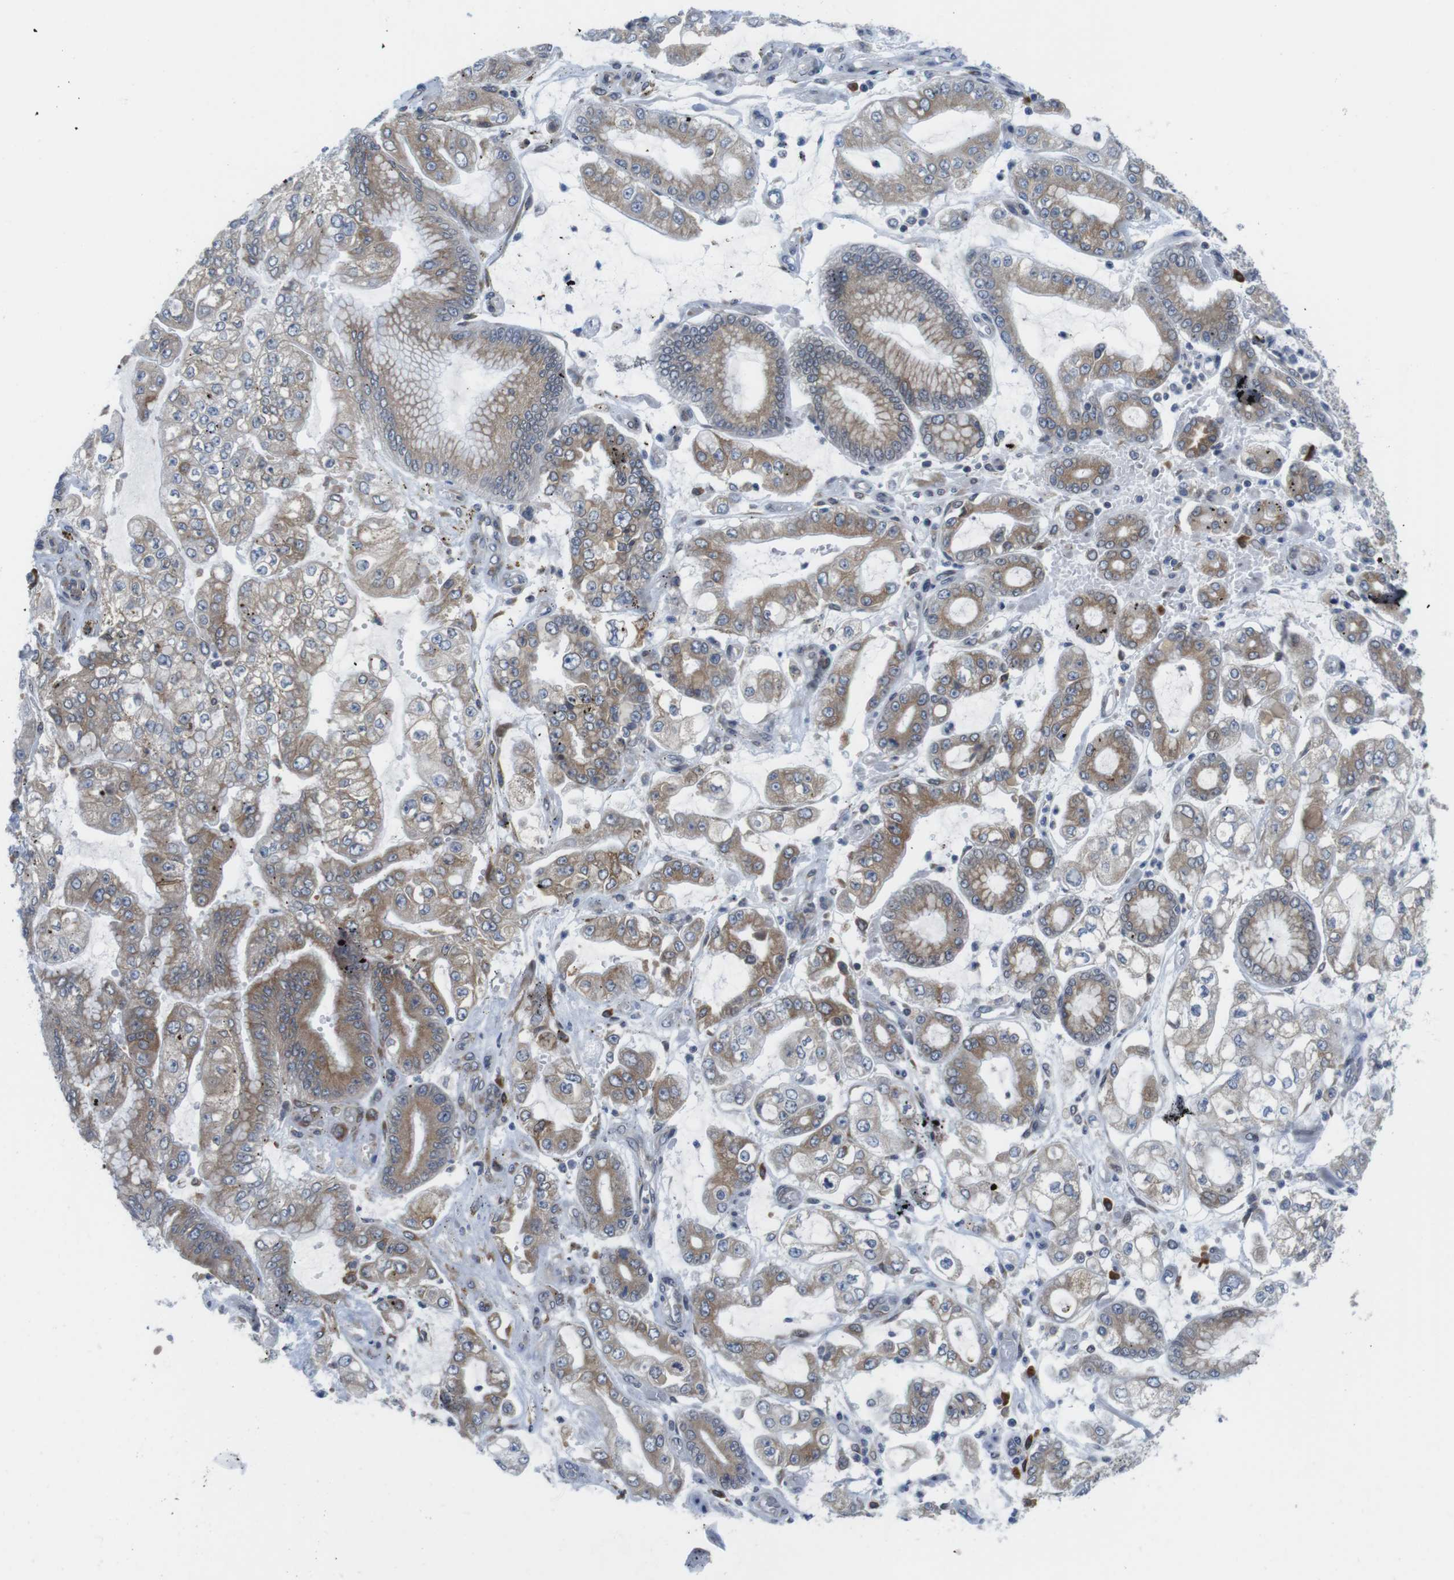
{"staining": {"intensity": "moderate", "quantity": "25%-75%", "location": "cytoplasmic/membranous"}, "tissue": "stomach cancer", "cell_type": "Tumor cells", "image_type": "cancer", "snomed": [{"axis": "morphology", "description": "Adenocarcinoma, NOS"}, {"axis": "topography", "description": "Stomach"}], "caption": "Immunohistochemistry (IHC) image of human adenocarcinoma (stomach) stained for a protein (brown), which demonstrates medium levels of moderate cytoplasmic/membranous staining in approximately 25%-75% of tumor cells.", "gene": "ERGIC3", "patient": {"sex": "male", "age": 76}}